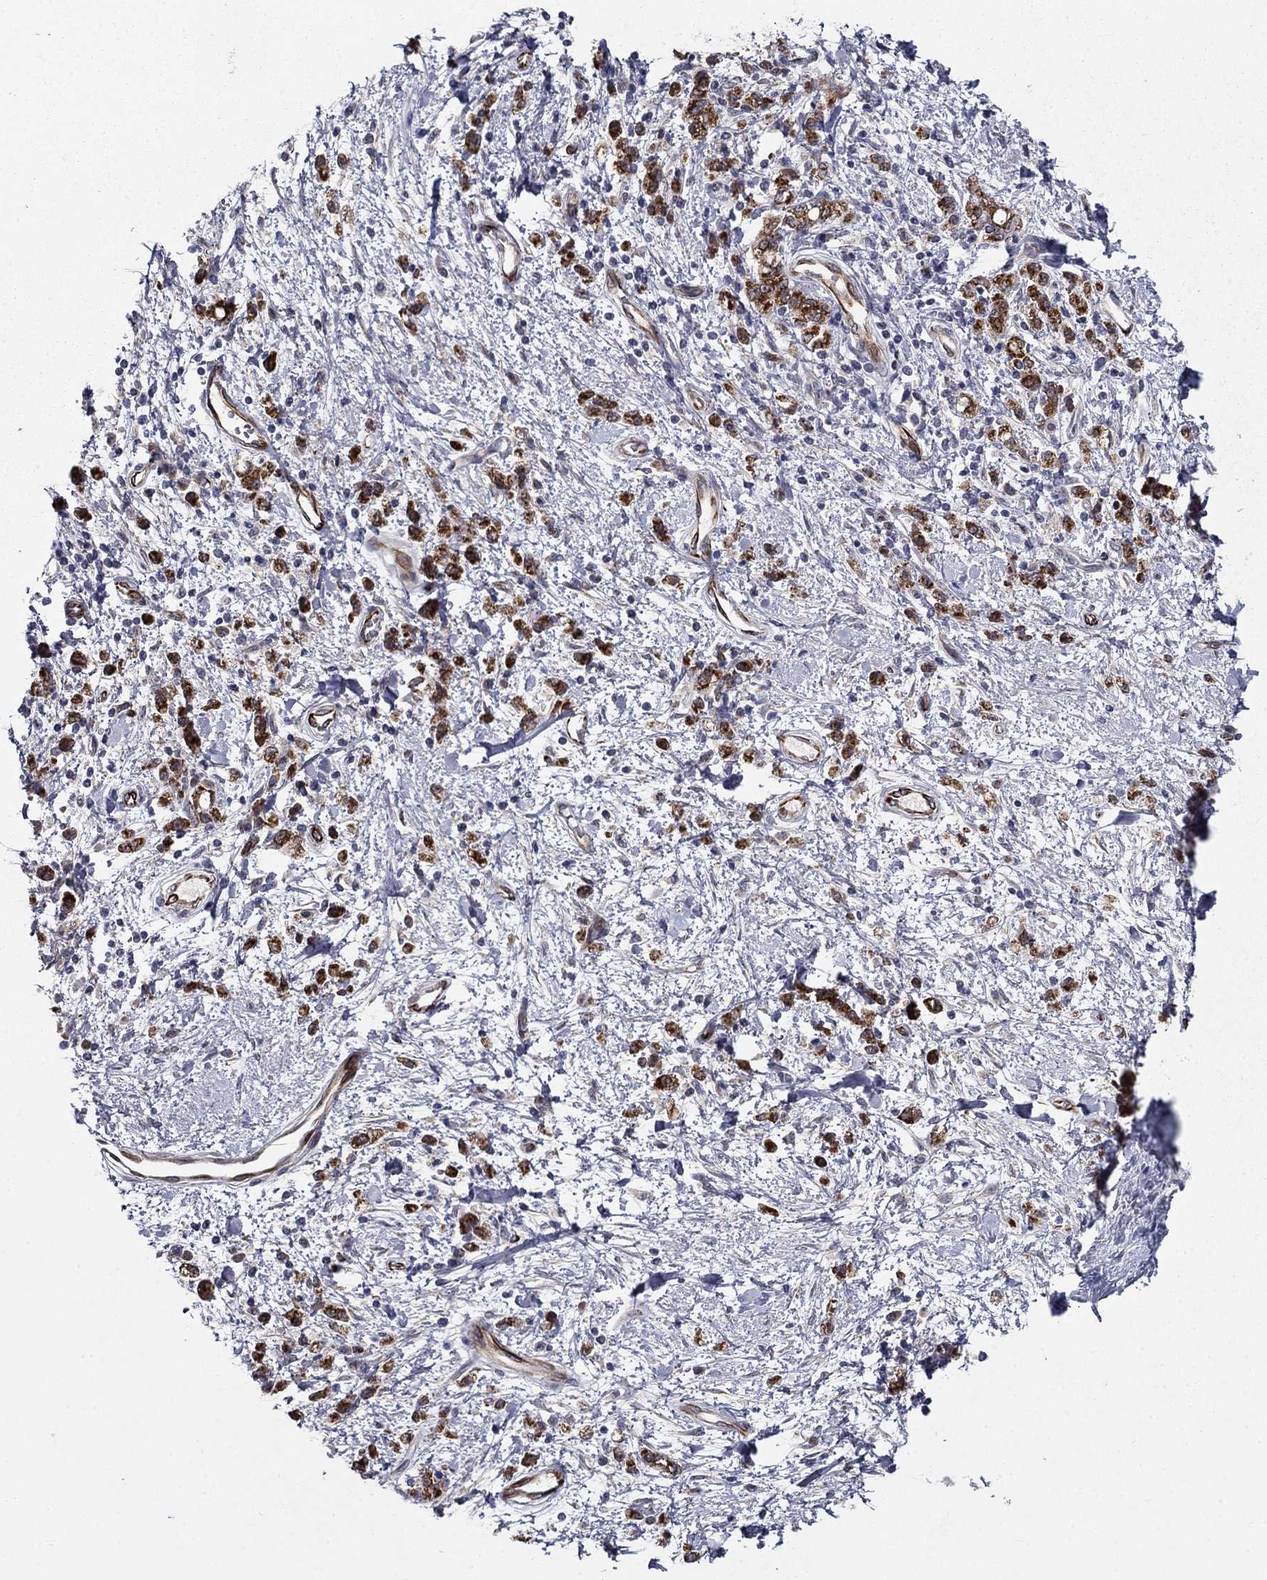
{"staining": {"intensity": "strong", "quantity": ">75%", "location": "cytoplasmic/membranous"}, "tissue": "stomach cancer", "cell_type": "Tumor cells", "image_type": "cancer", "snomed": [{"axis": "morphology", "description": "Adenocarcinoma, NOS"}, {"axis": "topography", "description": "Stomach"}], "caption": "The immunohistochemical stain shows strong cytoplasmic/membranous expression in tumor cells of stomach cancer tissue.", "gene": "LACTB2", "patient": {"sex": "male", "age": 77}}